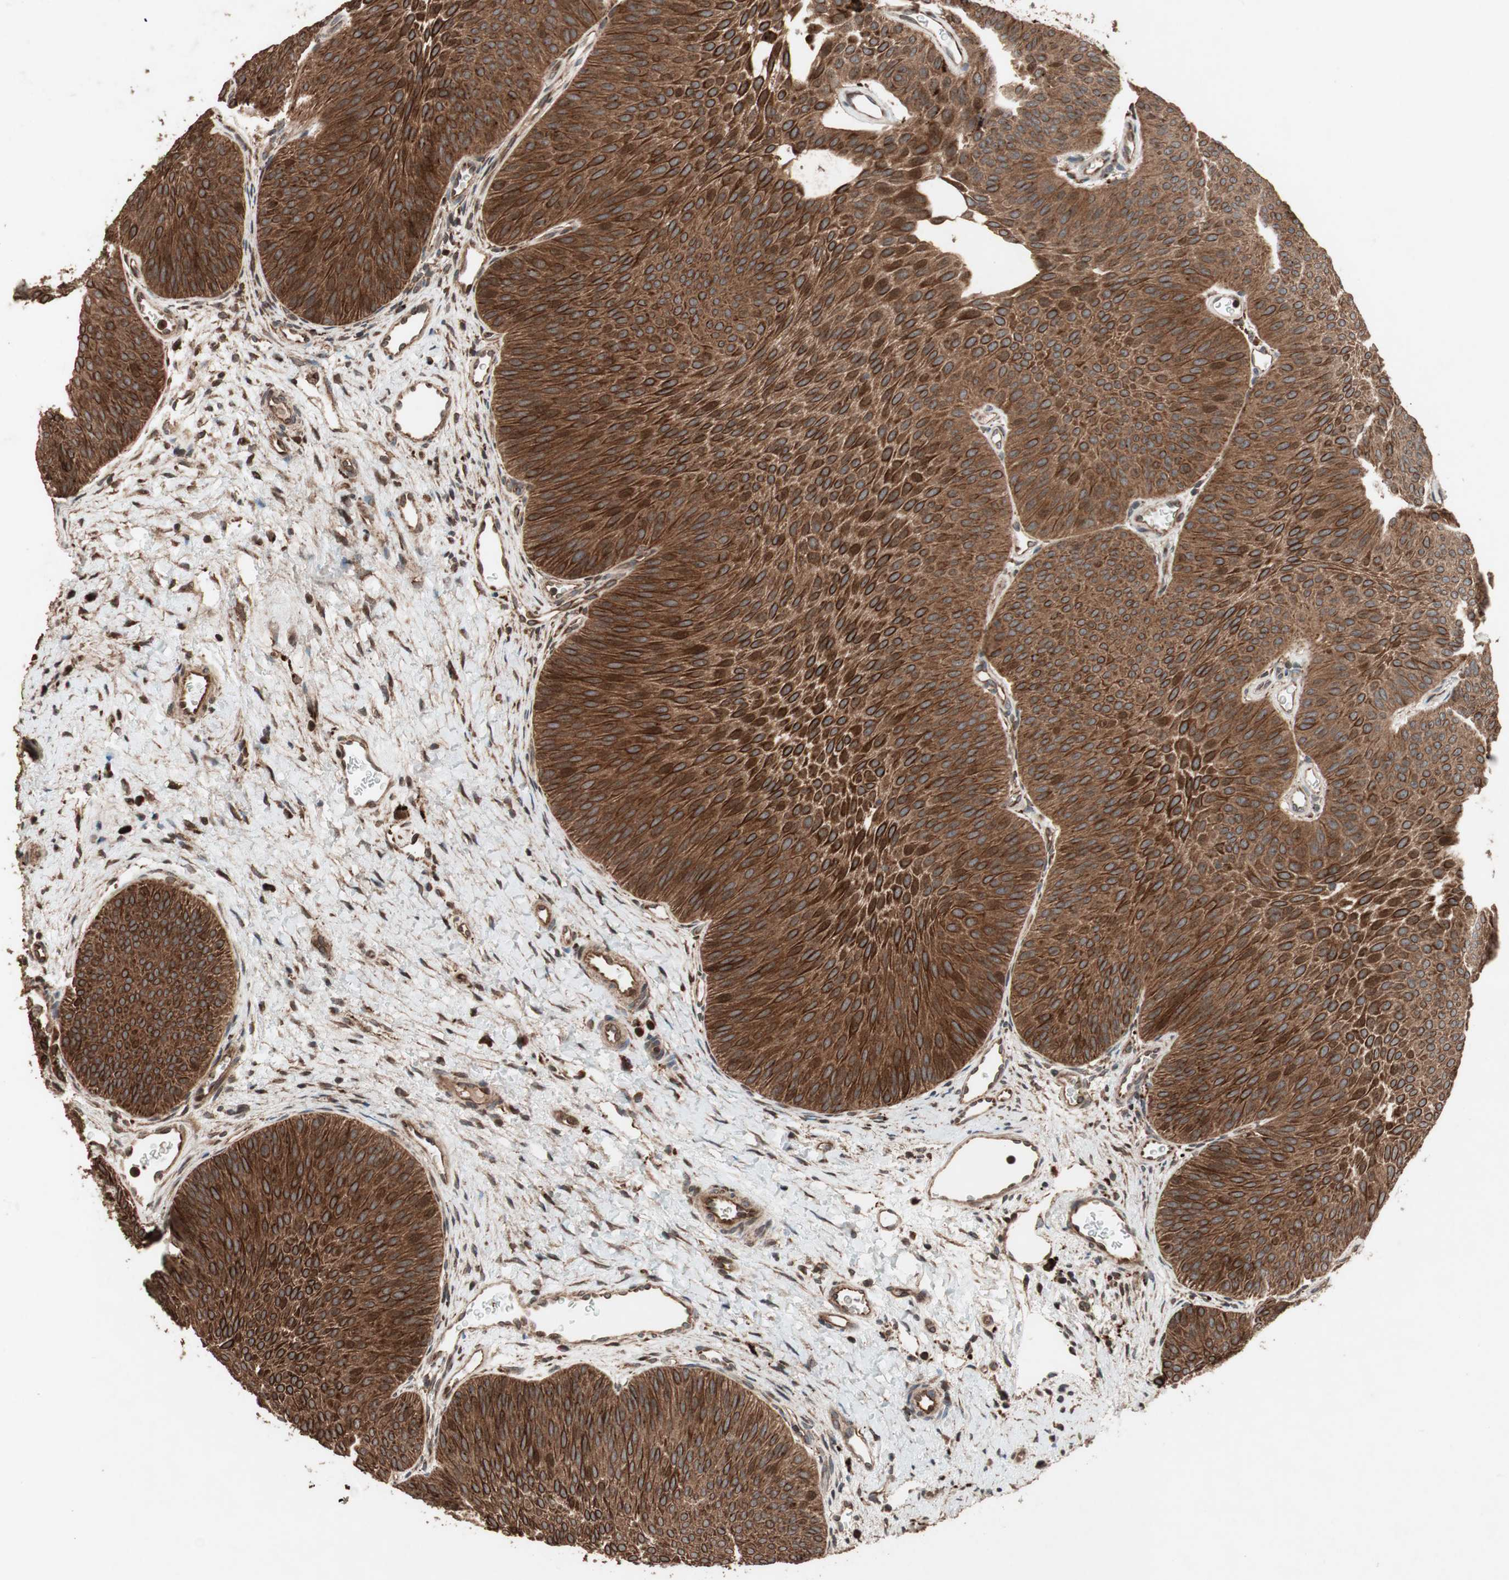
{"staining": {"intensity": "strong", "quantity": ">75%", "location": "cytoplasmic/membranous"}, "tissue": "urothelial cancer", "cell_type": "Tumor cells", "image_type": "cancer", "snomed": [{"axis": "morphology", "description": "Urothelial carcinoma, Low grade"}, {"axis": "topography", "description": "Urinary bladder"}], "caption": "Low-grade urothelial carcinoma stained for a protein (brown) reveals strong cytoplasmic/membranous positive staining in approximately >75% of tumor cells.", "gene": "RAB1A", "patient": {"sex": "female", "age": 60}}